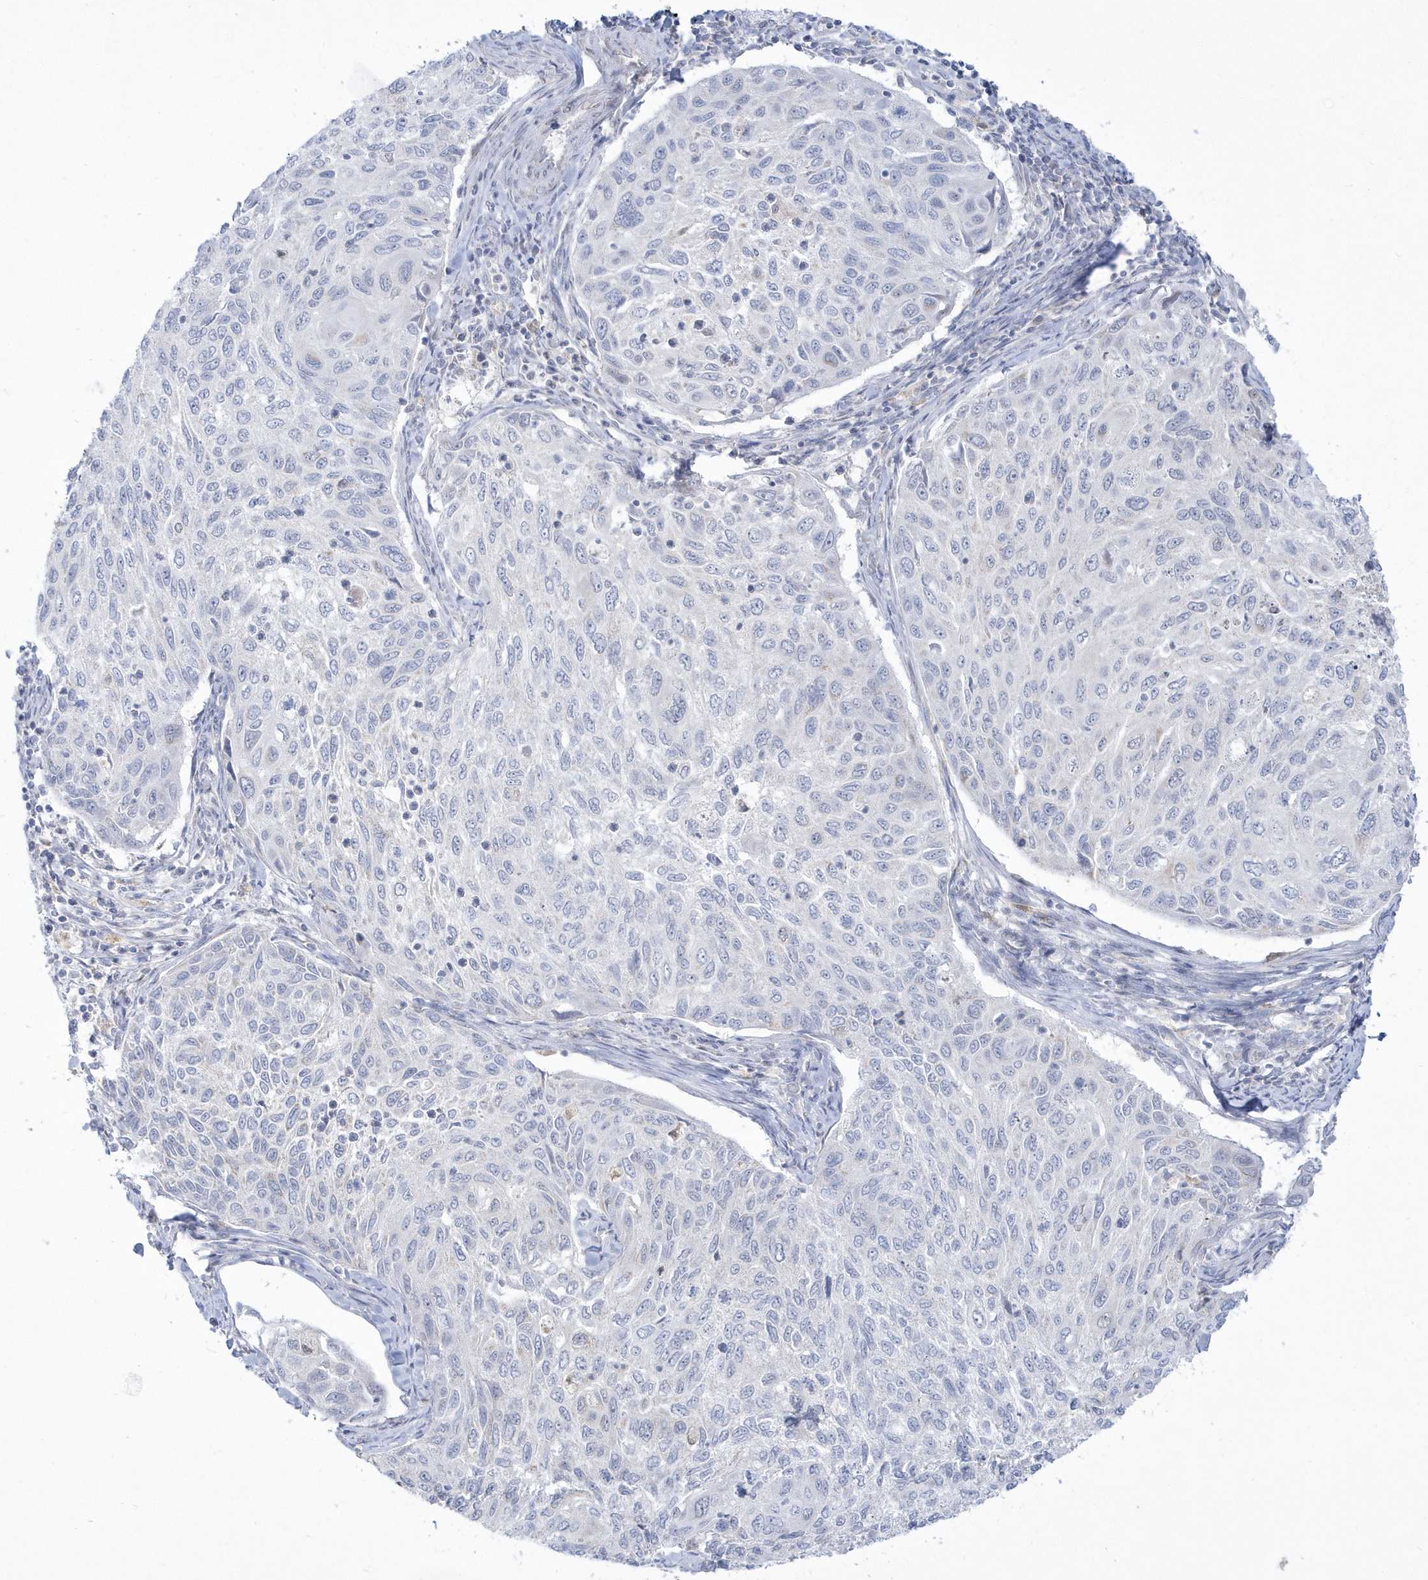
{"staining": {"intensity": "negative", "quantity": "none", "location": "none"}, "tissue": "cervical cancer", "cell_type": "Tumor cells", "image_type": "cancer", "snomed": [{"axis": "morphology", "description": "Squamous cell carcinoma, NOS"}, {"axis": "topography", "description": "Cervix"}], "caption": "DAB immunohistochemical staining of human cervical cancer (squamous cell carcinoma) exhibits no significant staining in tumor cells.", "gene": "PCBD1", "patient": {"sex": "female", "age": 70}}